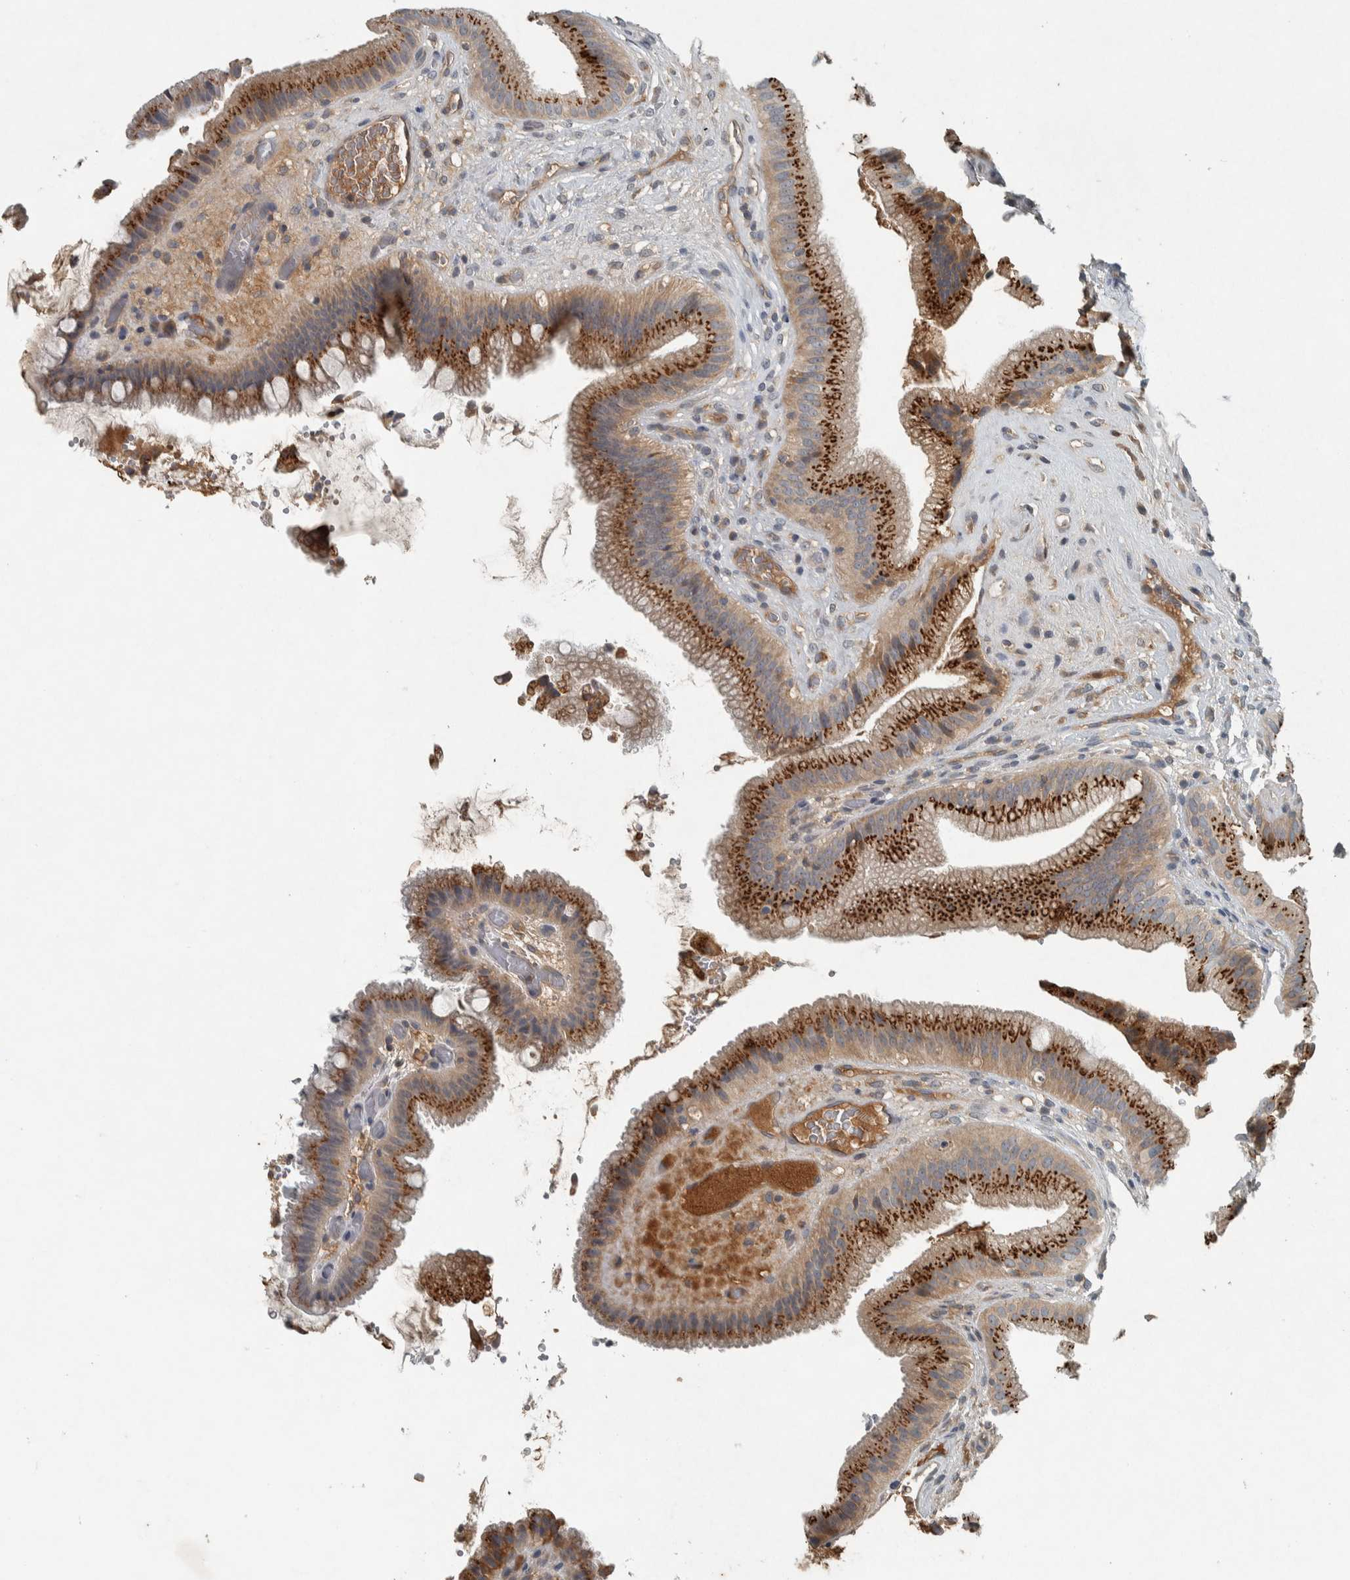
{"staining": {"intensity": "strong", "quantity": ">75%", "location": "cytoplasmic/membranous"}, "tissue": "gallbladder", "cell_type": "Glandular cells", "image_type": "normal", "snomed": [{"axis": "morphology", "description": "Normal tissue, NOS"}, {"axis": "topography", "description": "Gallbladder"}], "caption": "The photomicrograph exhibits immunohistochemical staining of benign gallbladder. There is strong cytoplasmic/membranous expression is identified in about >75% of glandular cells.", "gene": "CLCN2", "patient": {"sex": "male", "age": 49}}